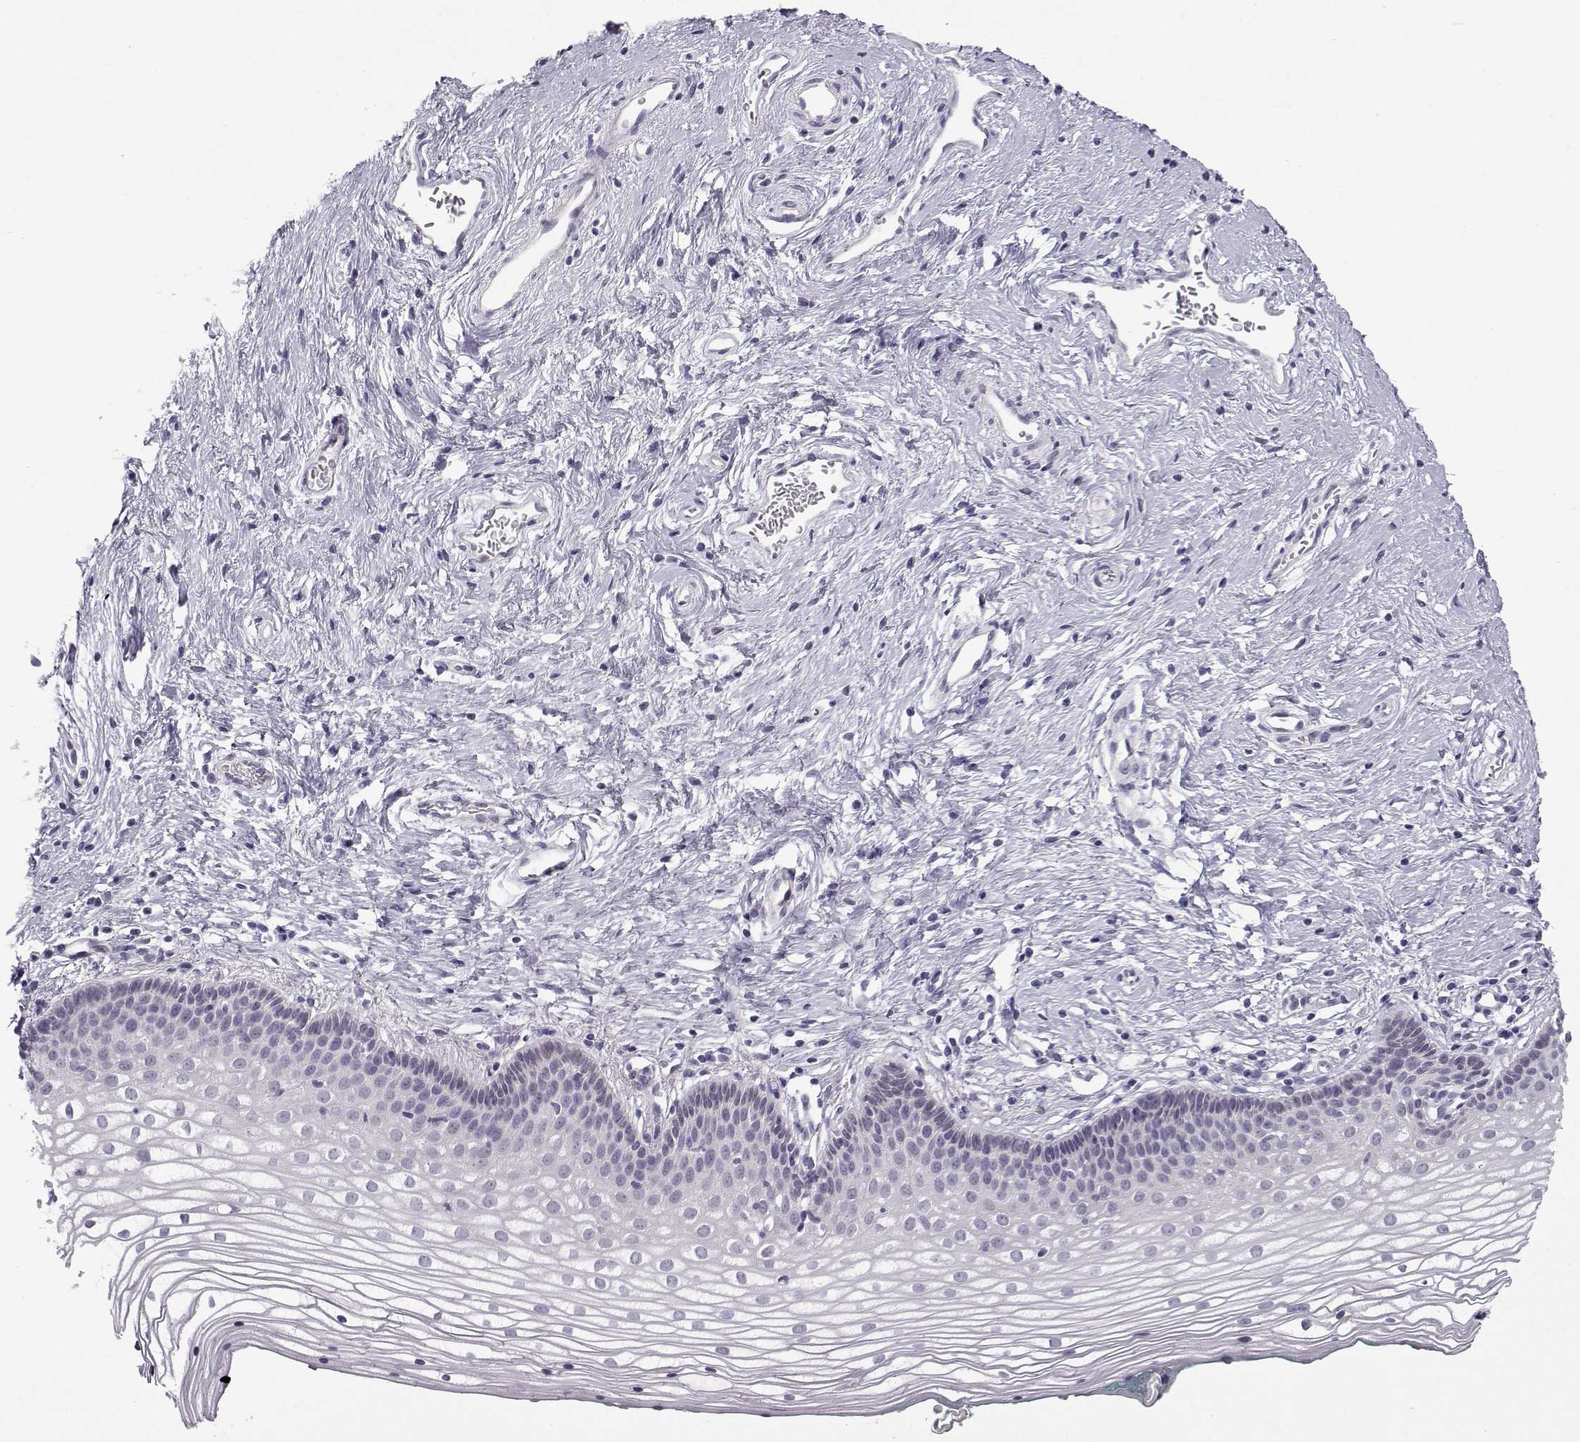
{"staining": {"intensity": "negative", "quantity": "none", "location": "none"}, "tissue": "vagina", "cell_type": "Squamous epithelial cells", "image_type": "normal", "snomed": [{"axis": "morphology", "description": "Normal tissue, NOS"}, {"axis": "topography", "description": "Vagina"}], "caption": "Vagina stained for a protein using IHC reveals no positivity squamous epithelial cells.", "gene": "CFAP53", "patient": {"sex": "female", "age": 36}}